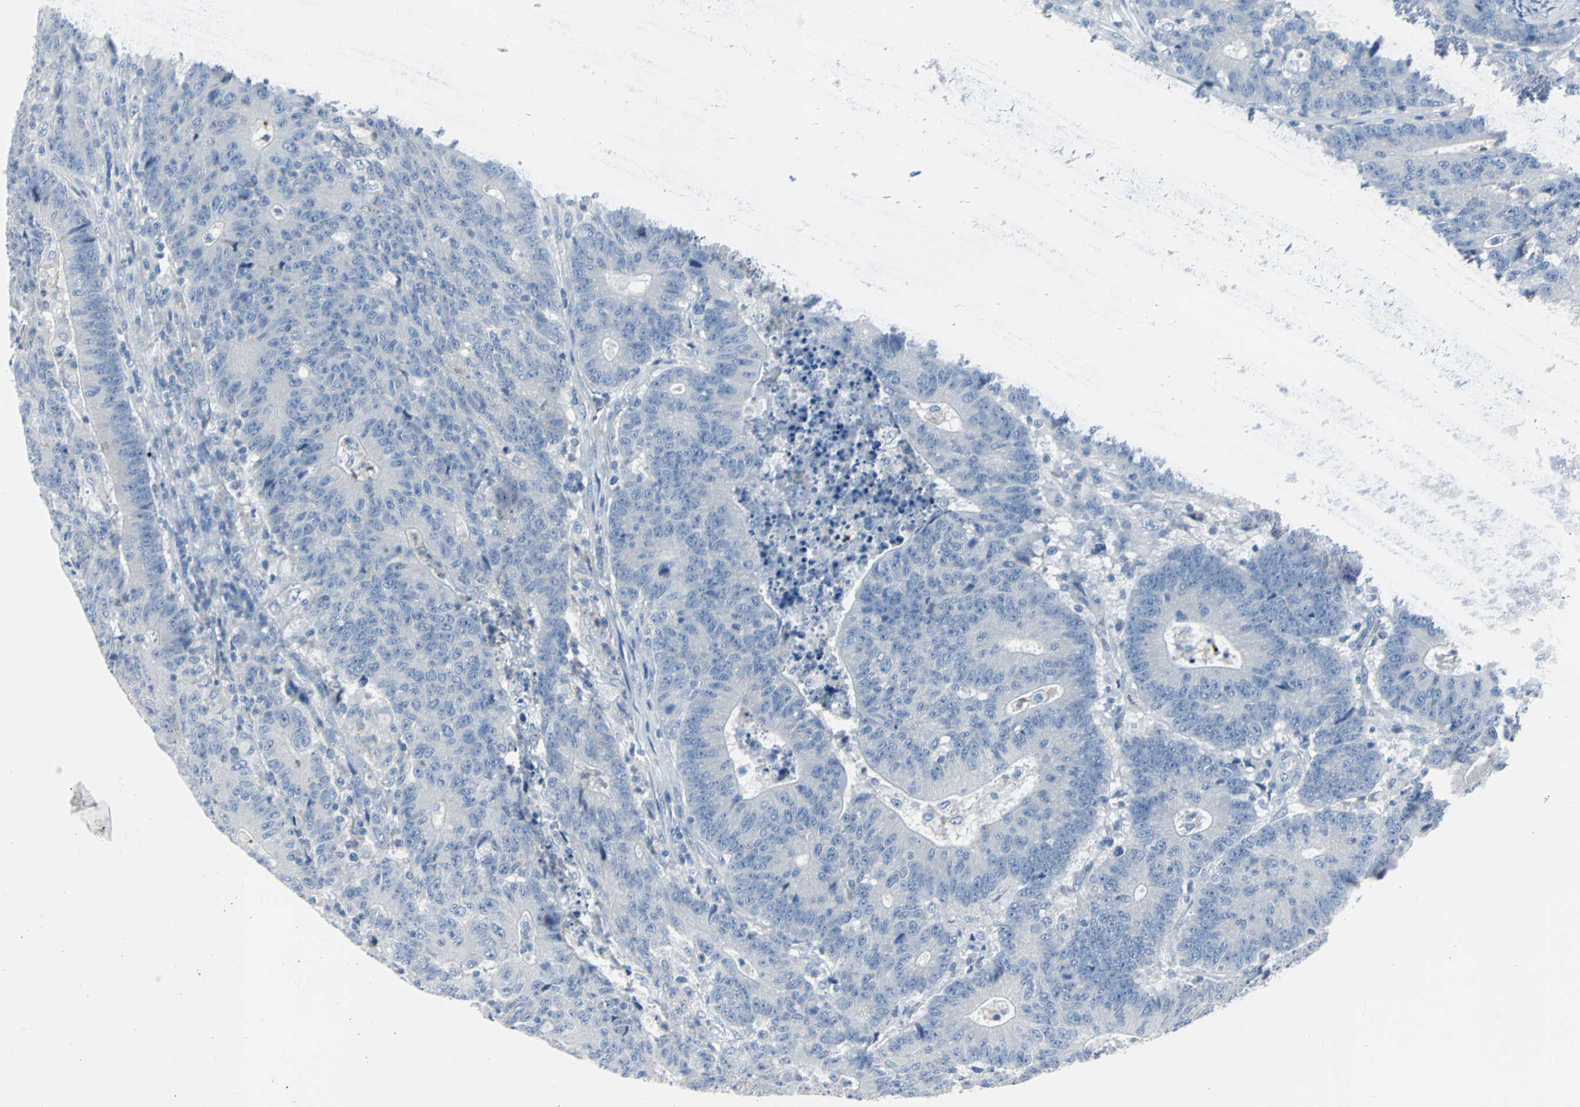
{"staining": {"intensity": "negative", "quantity": "none", "location": "none"}, "tissue": "colorectal cancer", "cell_type": "Tumor cells", "image_type": "cancer", "snomed": [{"axis": "morphology", "description": "Normal tissue, NOS"}, {"axis": "morphology", "description": "Adenocarcinoma, NOS"}, {"axis": "topography", "description": "Colon"}], "caption": "High power microscopy micrograph of an IHC image of colorectal cancer (adenocarcinoma), revealing no significant expression in tumor cells.", "gene": "RASA1", "patient": {"sex": "female", "age": 75}}